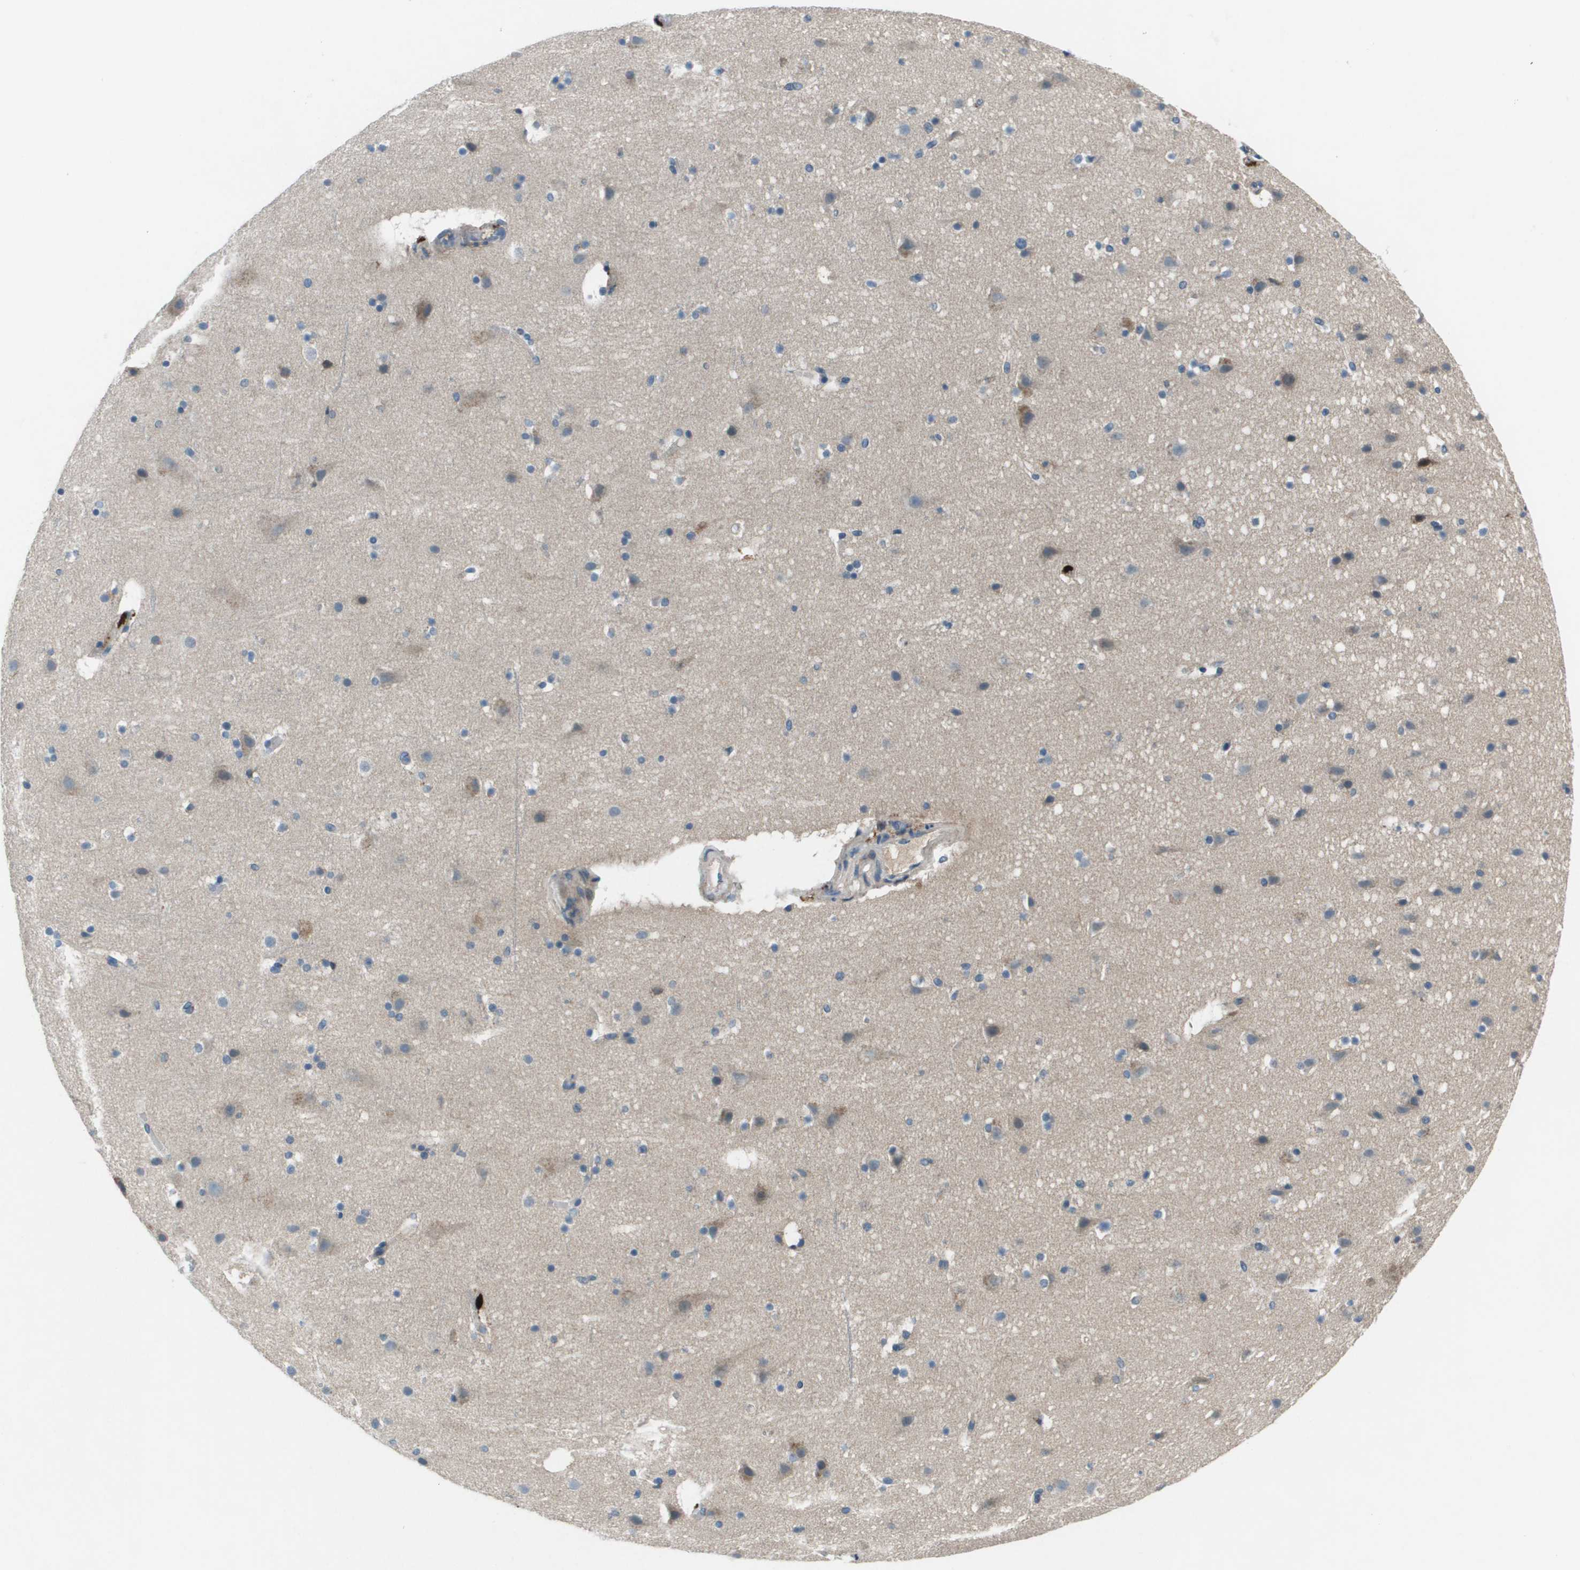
{"staining": {"intensity": "weak", "quantity": ">75%", "location": "cytoplasmic/membranous"}, "tissue": "cerebral cortex", "cell_type": "Endothelial cells", "image_type": "normal", "snomed": [{"axis": "morphology", "description": "Normal tissue, NOS"}, {"axis": "topography", "description": "Cerebral cortex"}], "caption": "Immunohistochemical staining of benign cerebral cortex displays weak cytoplasmic/membranous protein positivity in approximately >75% of endothelial cells. (DAB IHC, brown staining for protein, blue staining for nuclei).", "gene": "PCOLCE", "patient": {"sex": "male", "age": 45}}